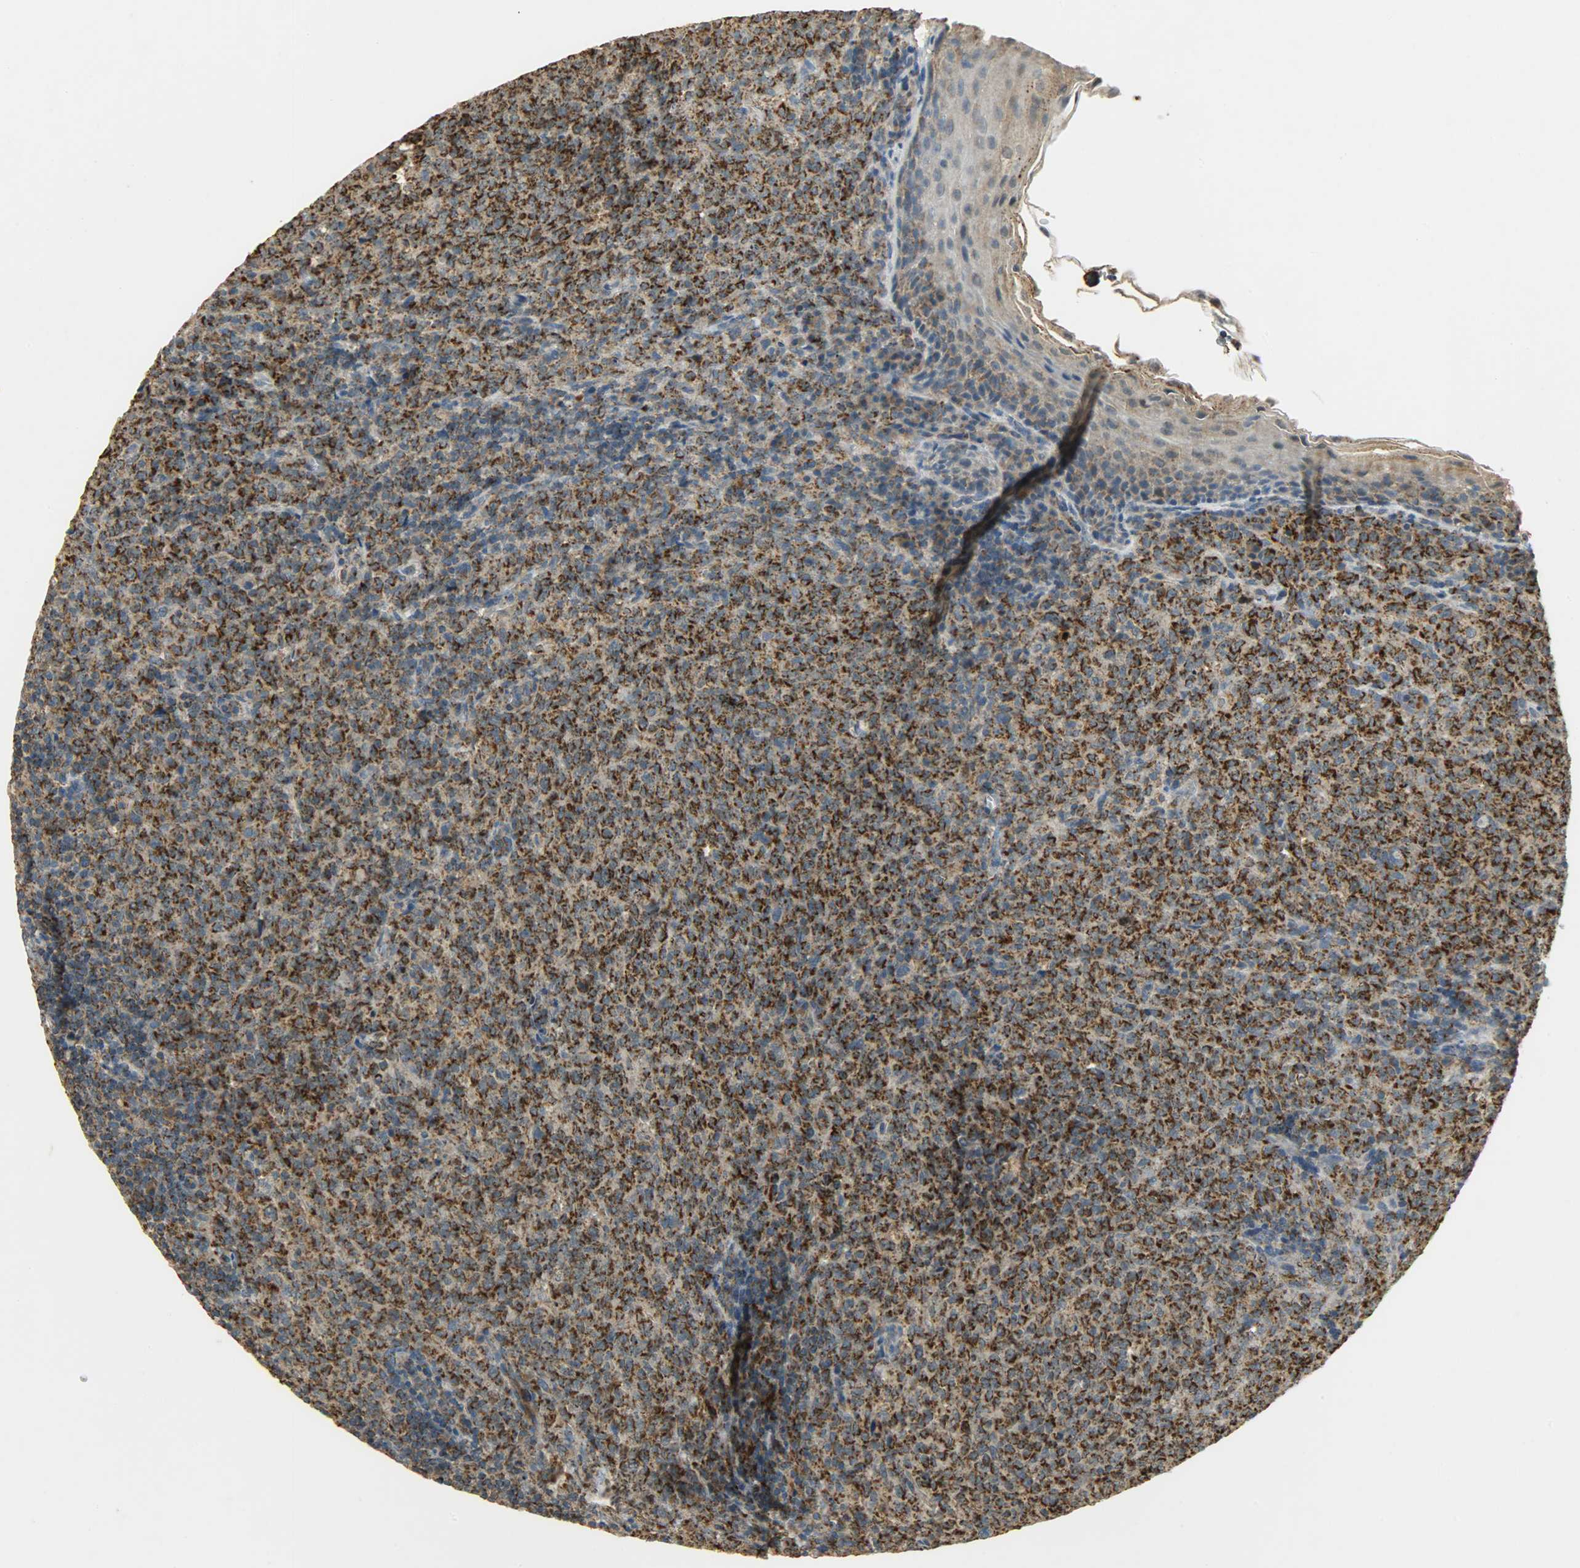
{"staining": {"intensity": "strong", "quantity": ">75%", "location": "cytoplasmic/membranous"}, "tissue": "lymphoma", "cell_type": "Tumor cells", "image_type": "cancer", "snomed": [{"axis": "morphology", "description": "Malignant lymphoma, non-Hodgkin's type, High grade"}, {"axis": "topography", "description": "Tonsil"}], "caption": "Approximately >75% of tumor cells in human high-grade malignant lymphoma, non-Hodgkin's type exhibit strong cytoplasmic/membranous protein expression as visualized by brown immunohistochemical staining.", "gene": "HDHD5", "patient": {"sex": "female", "age": 36}}